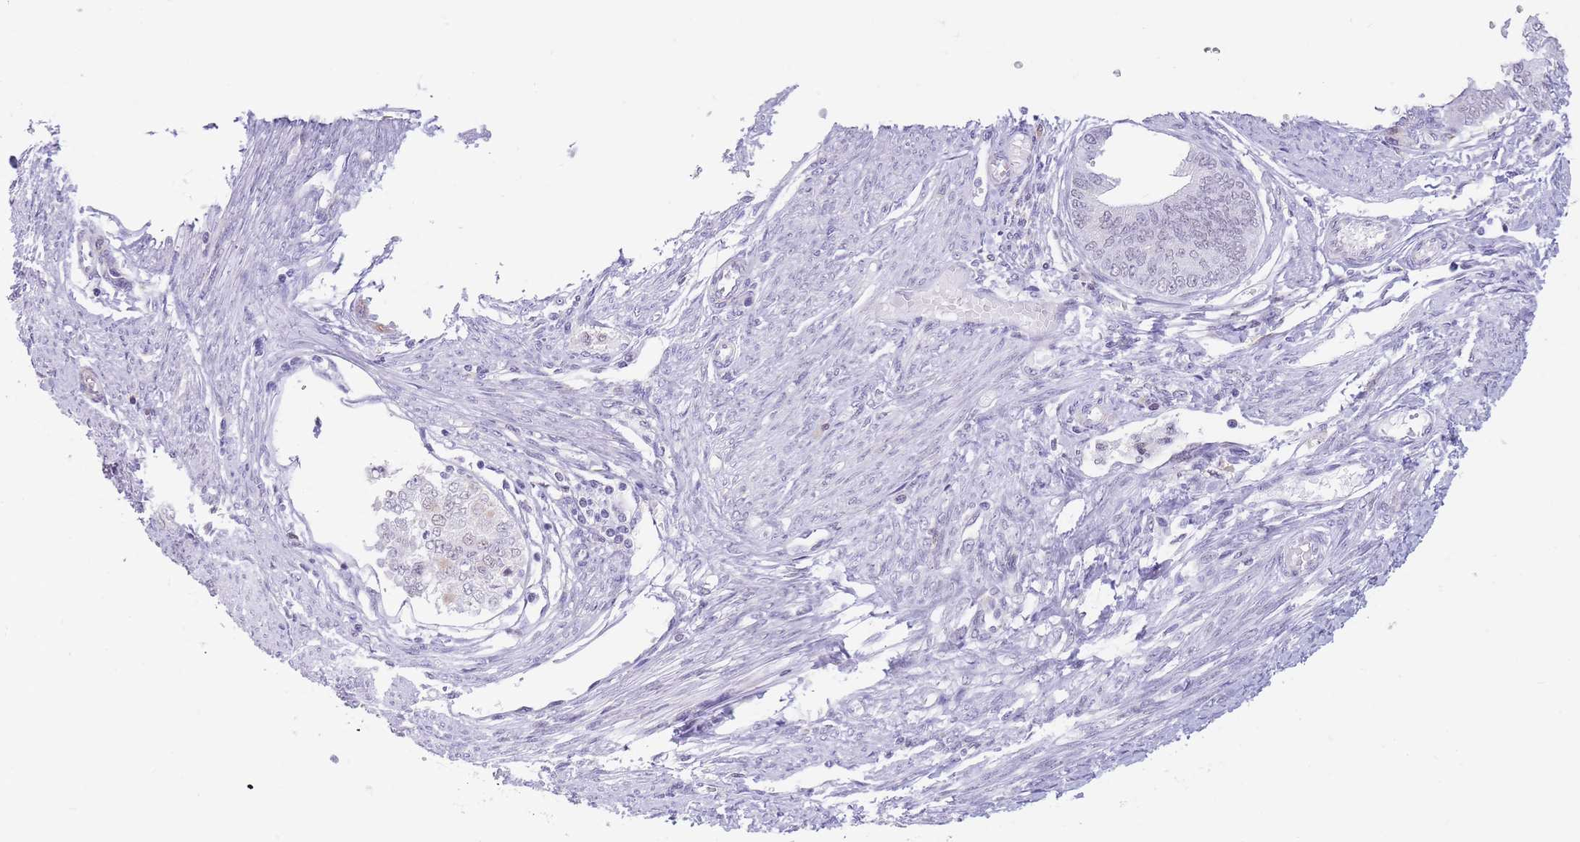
{"staining": {"intensity": "negative", "quantity": "none", "location": "none"}, "tissue": "endometrial cancer", "cell_type": "Tumor cells", "image_type": "cancer", "snomed": [{"axis": "morphology", "description": "Adenocarcinoma, NOS"}, {"axis": "topography", "description": "Endometrium"}], "caption": "Tumor cells show no significant protein staining in endometrial cancer (adenocarcinoma).", "gene": "CYP2B6", "patient": {"sex": "female", "age": 68}}